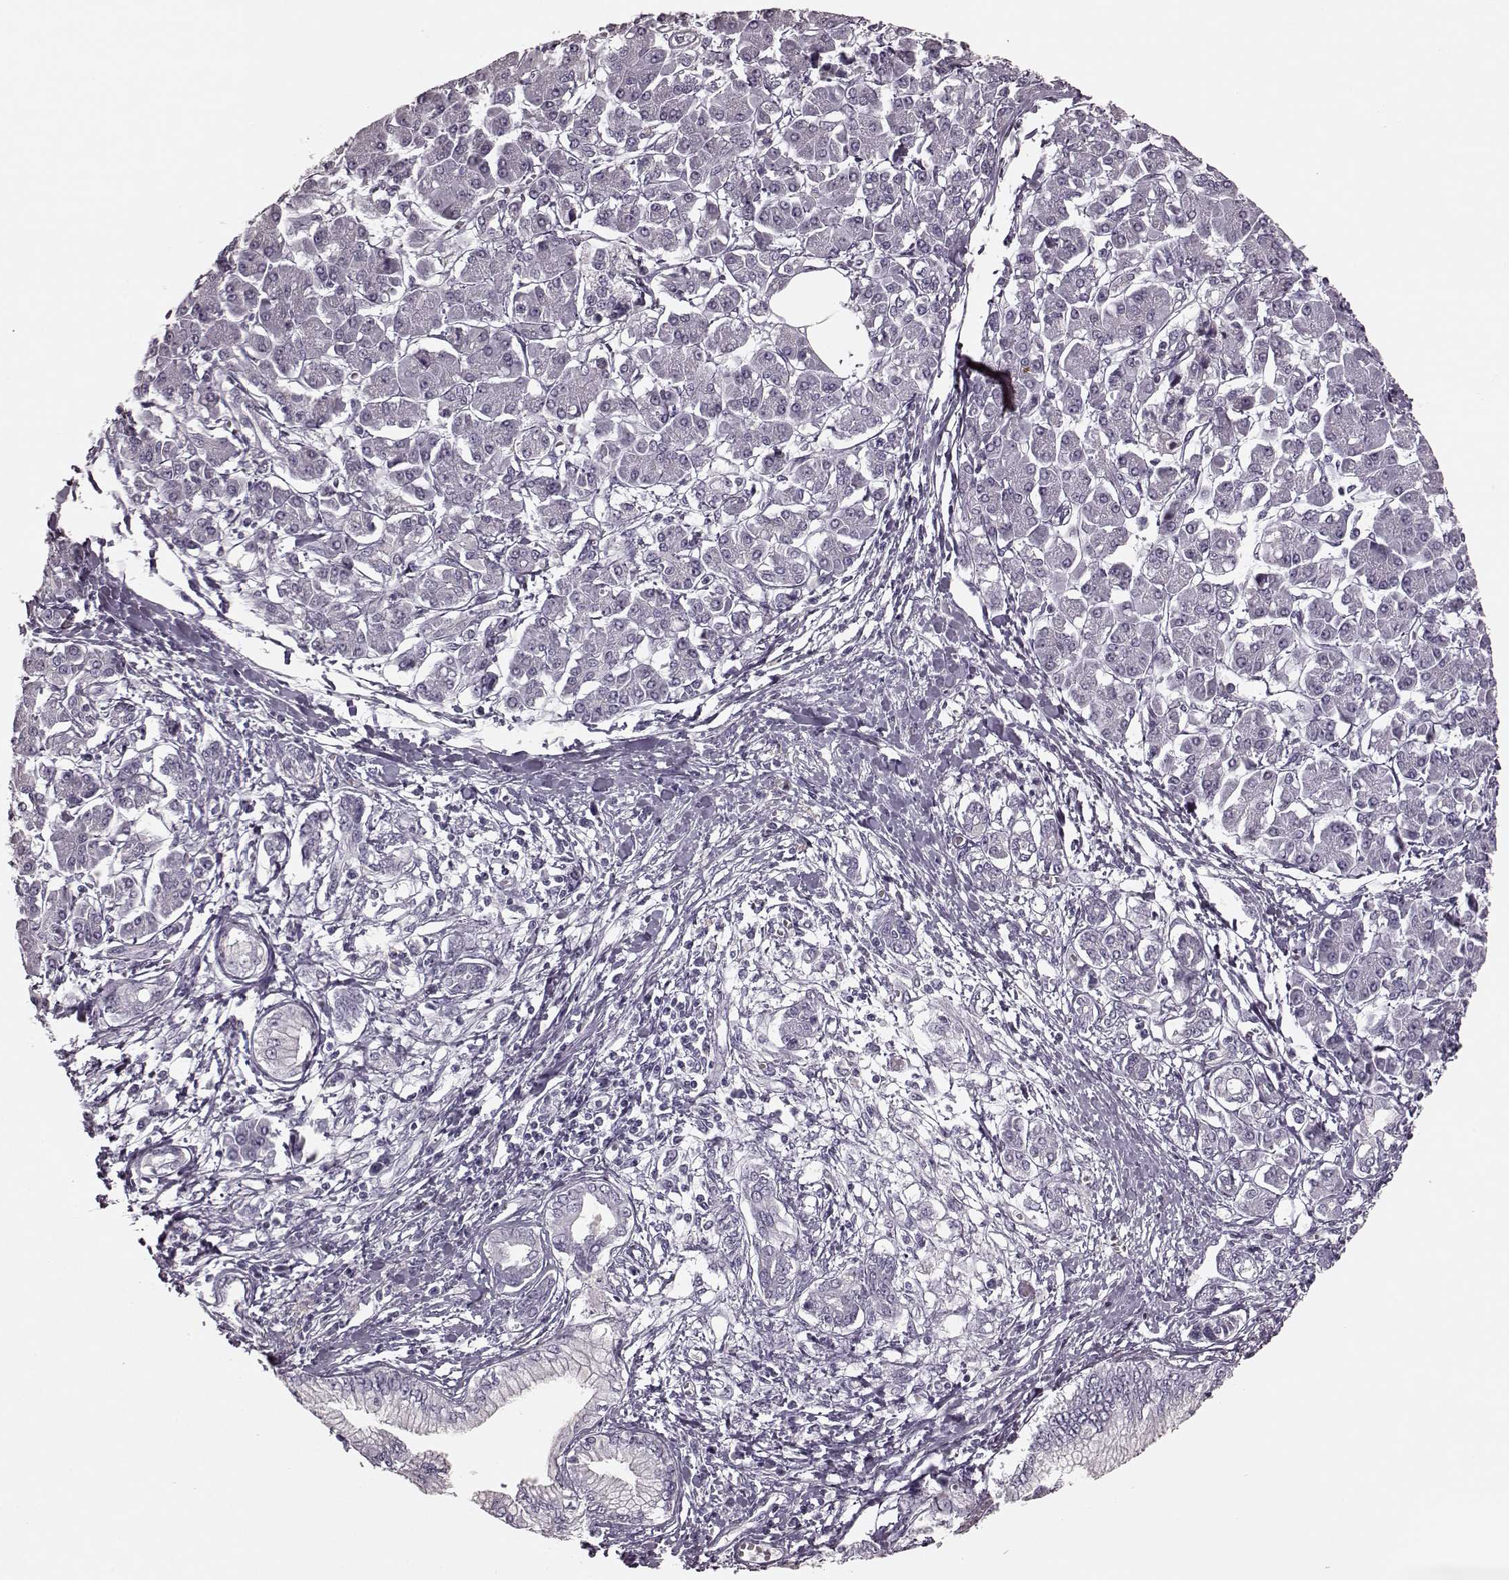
{"staining": {"intensity": "negative", "quantity": "none", "location": "none"}, "tissue": "pancreatic cancer", "cell_type": "Tumor cells", "image_type": "cancer", "snomed": [{"axis": "morphology", "description": "Adenocarcinoma, NOS"}, {"axis": "topography", "description": "Pancreas"}], "caption": "A photomicrograph of adenocarcinoma (pancreatic) stained for a protein displays no brown staining in tumor cells.", "gene": "TRPM1", "patient": {"sex": "female", "age": 68}}